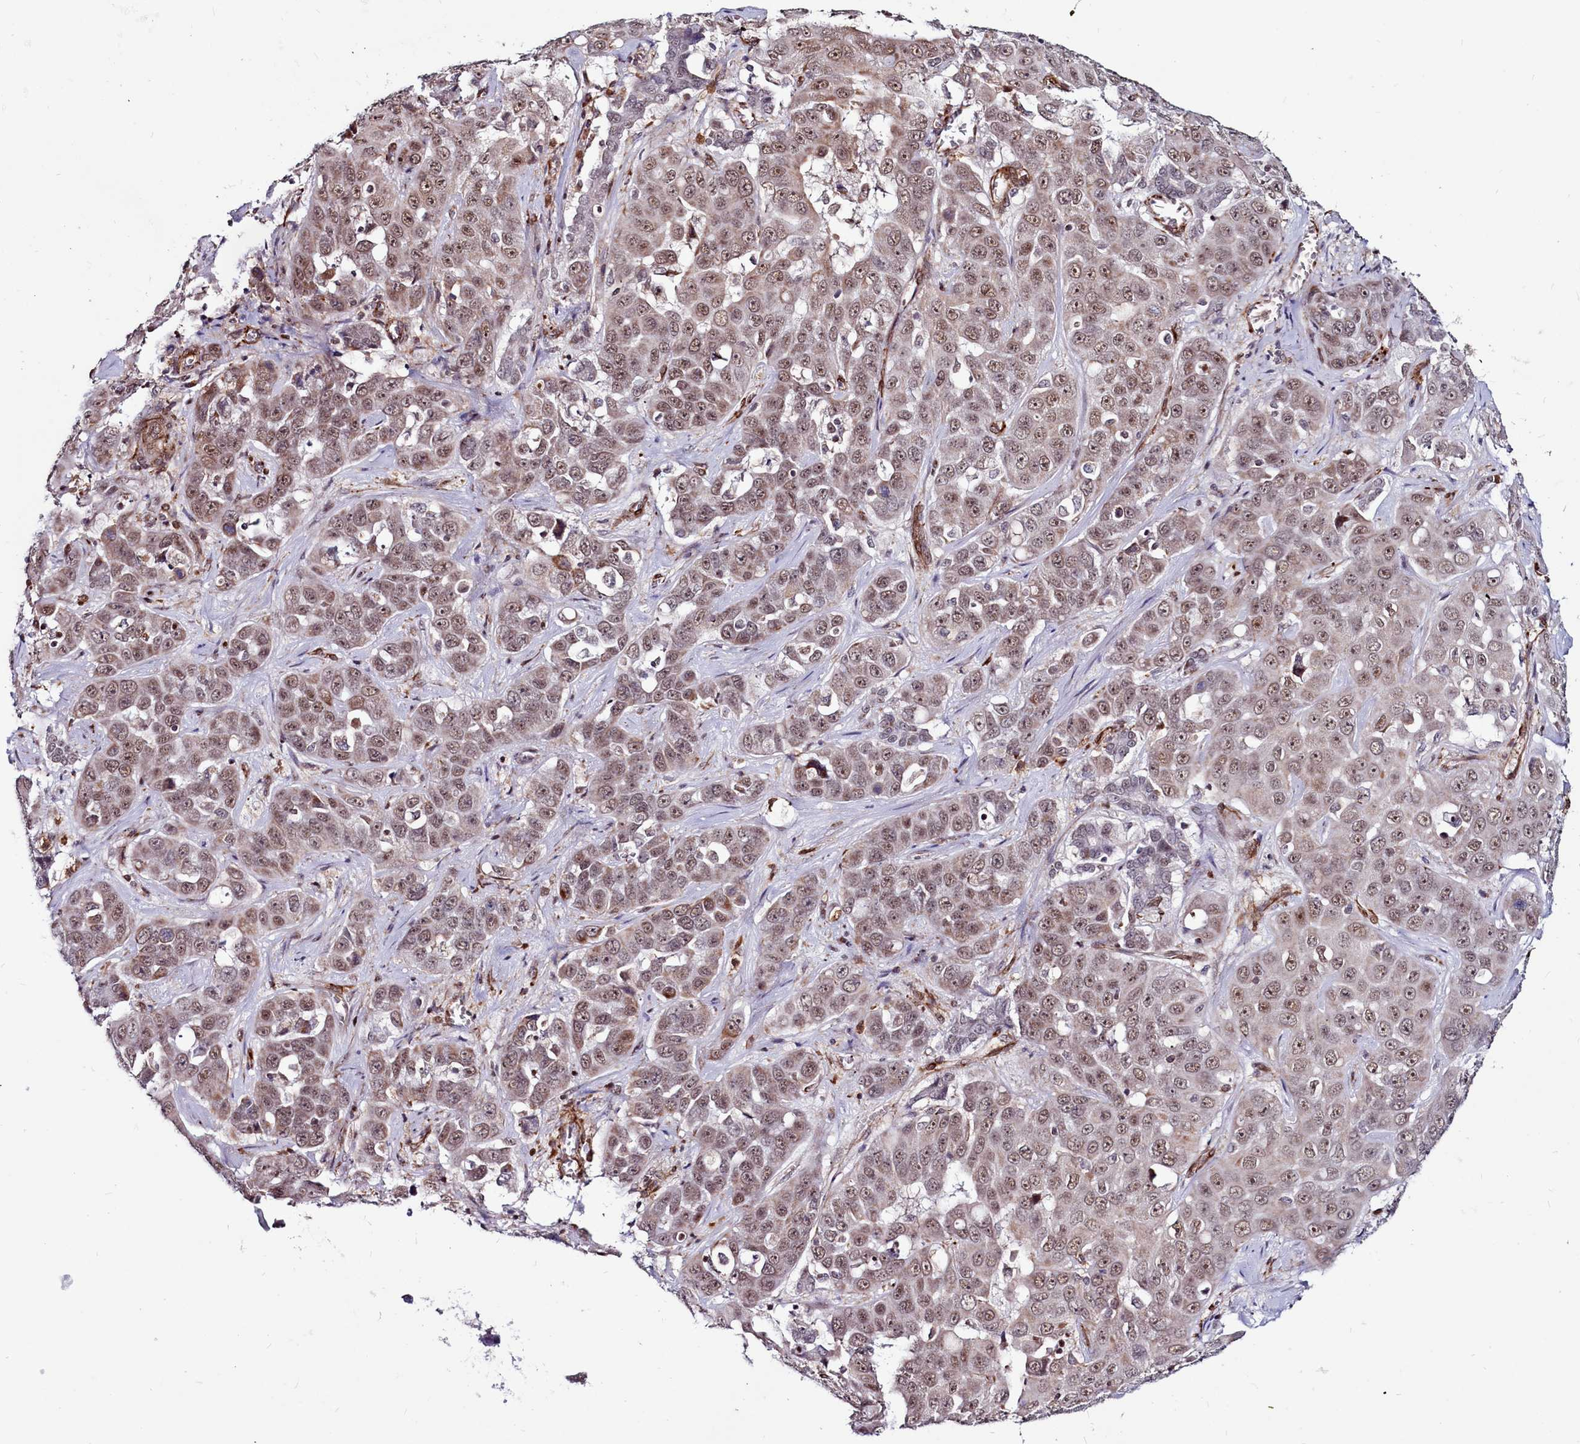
{"staining": {"intensity": "moderate", "quantity": ">75%", "location": "nuclear"}, "tissue": "liver cancer", "cell_type": "Tumor cells", "image_type": "cancer", "snomed": [{"axis": "morphology", "description": "Cholangiocarcinoma"}, {"axis": "topography", "description": "Liver"}], "caption": "Immunohistochemistry (DAB (3,3'-diaminobenzidine)) staining of human cholangiocarcinoma (liver) exhibits moderate nuclear protein expression in about >75% of tumor cells.", "gene": "CLK3", "patient": {"sex": "female", "age": 52}}